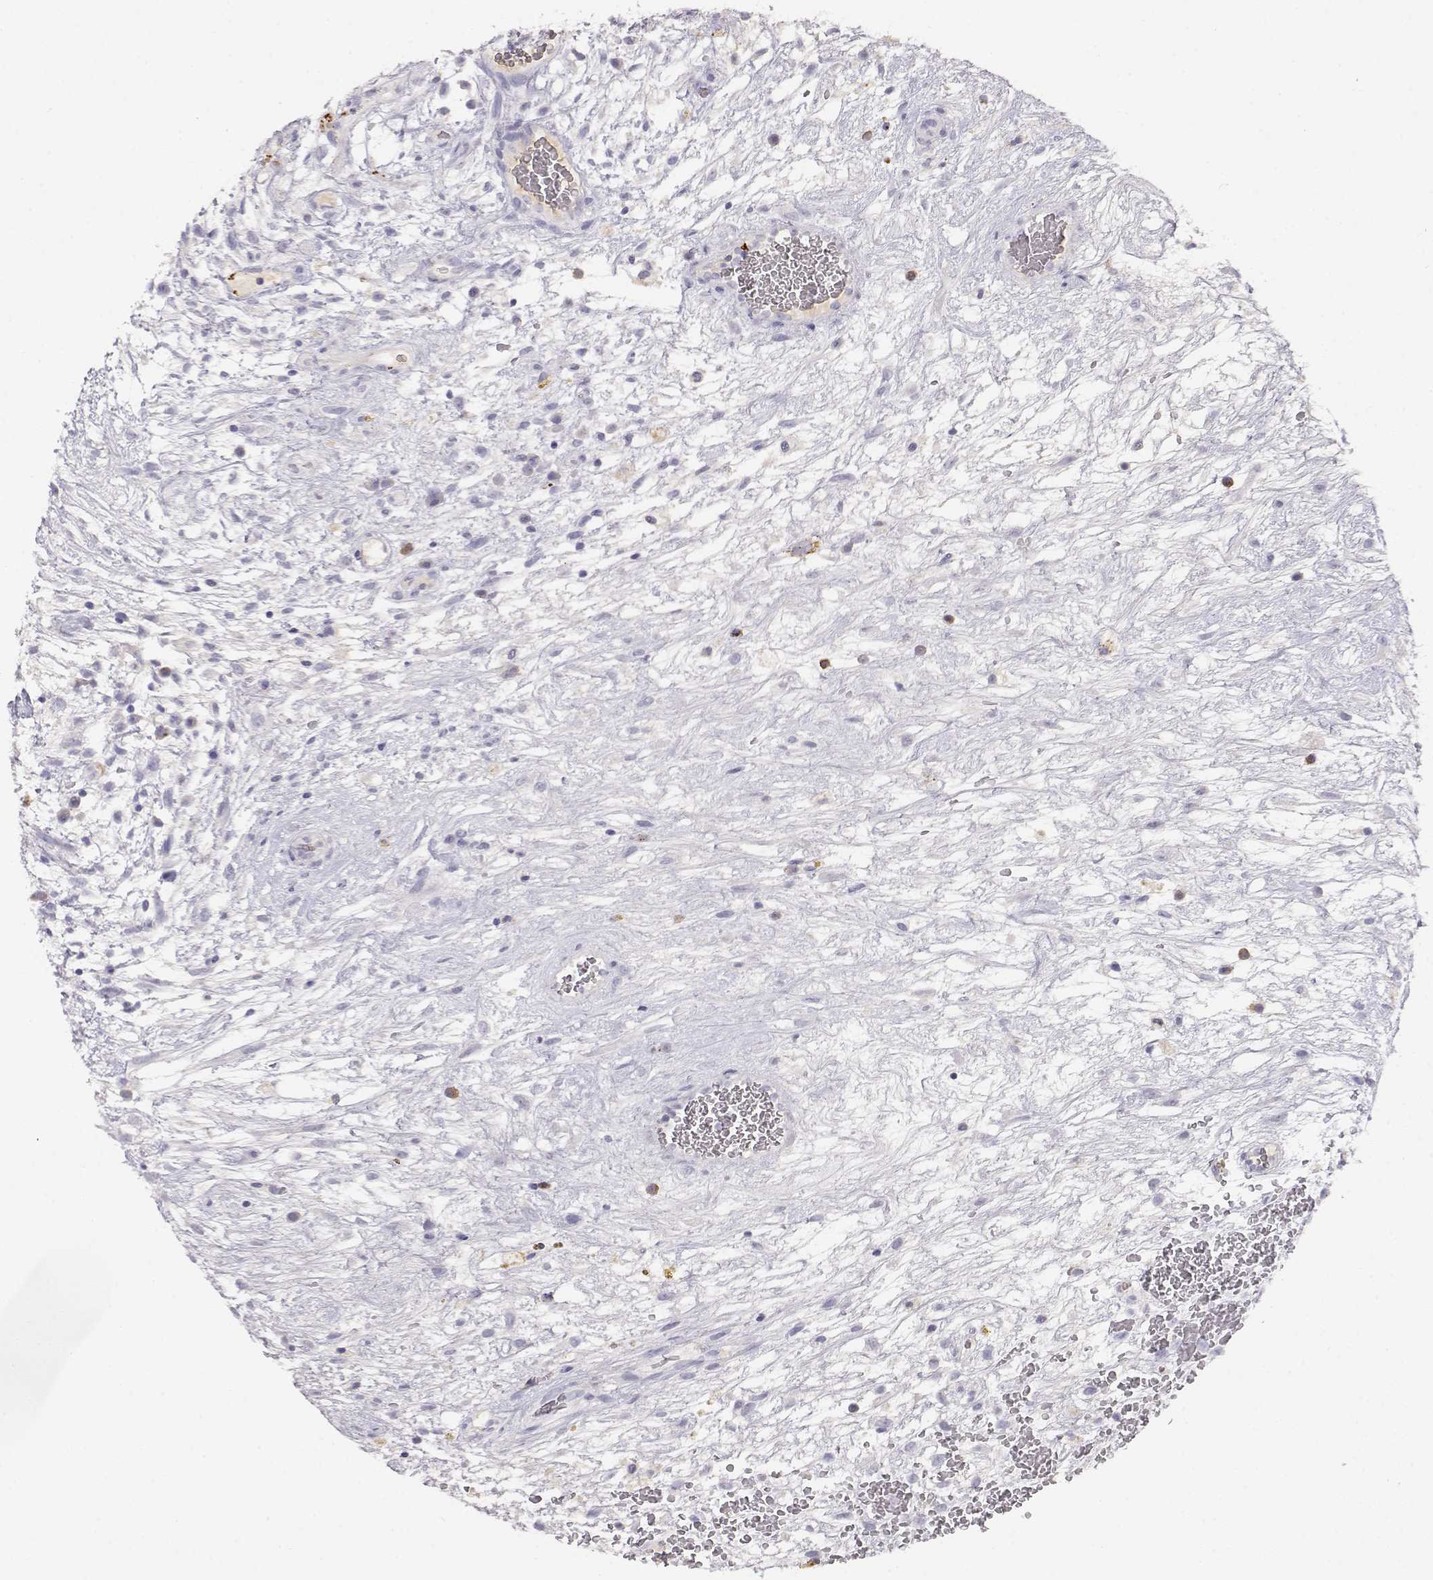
{"staining": {"intensity": "negative", "quantity": "none", "location": "none"}, "tissue": "testis cancer", "cell_type": "Tumor cells", "image_type": "cancer", "snomed": [{"axis": "morphology", "description": "Normal tissue, NOS"}, {"axis": "morphology", "description": "Carcinoma, Embryonal, NOS"}, {"axis": "topography", "description": "Testis"}], "caption": "High power microscopy histopathology image of an IHC micrograph of testis embryonal carcinoma, revealing no significant expression in tumor cells.", "gene": "CDHR1", "patient": {"sex": "male", "age": 32}}